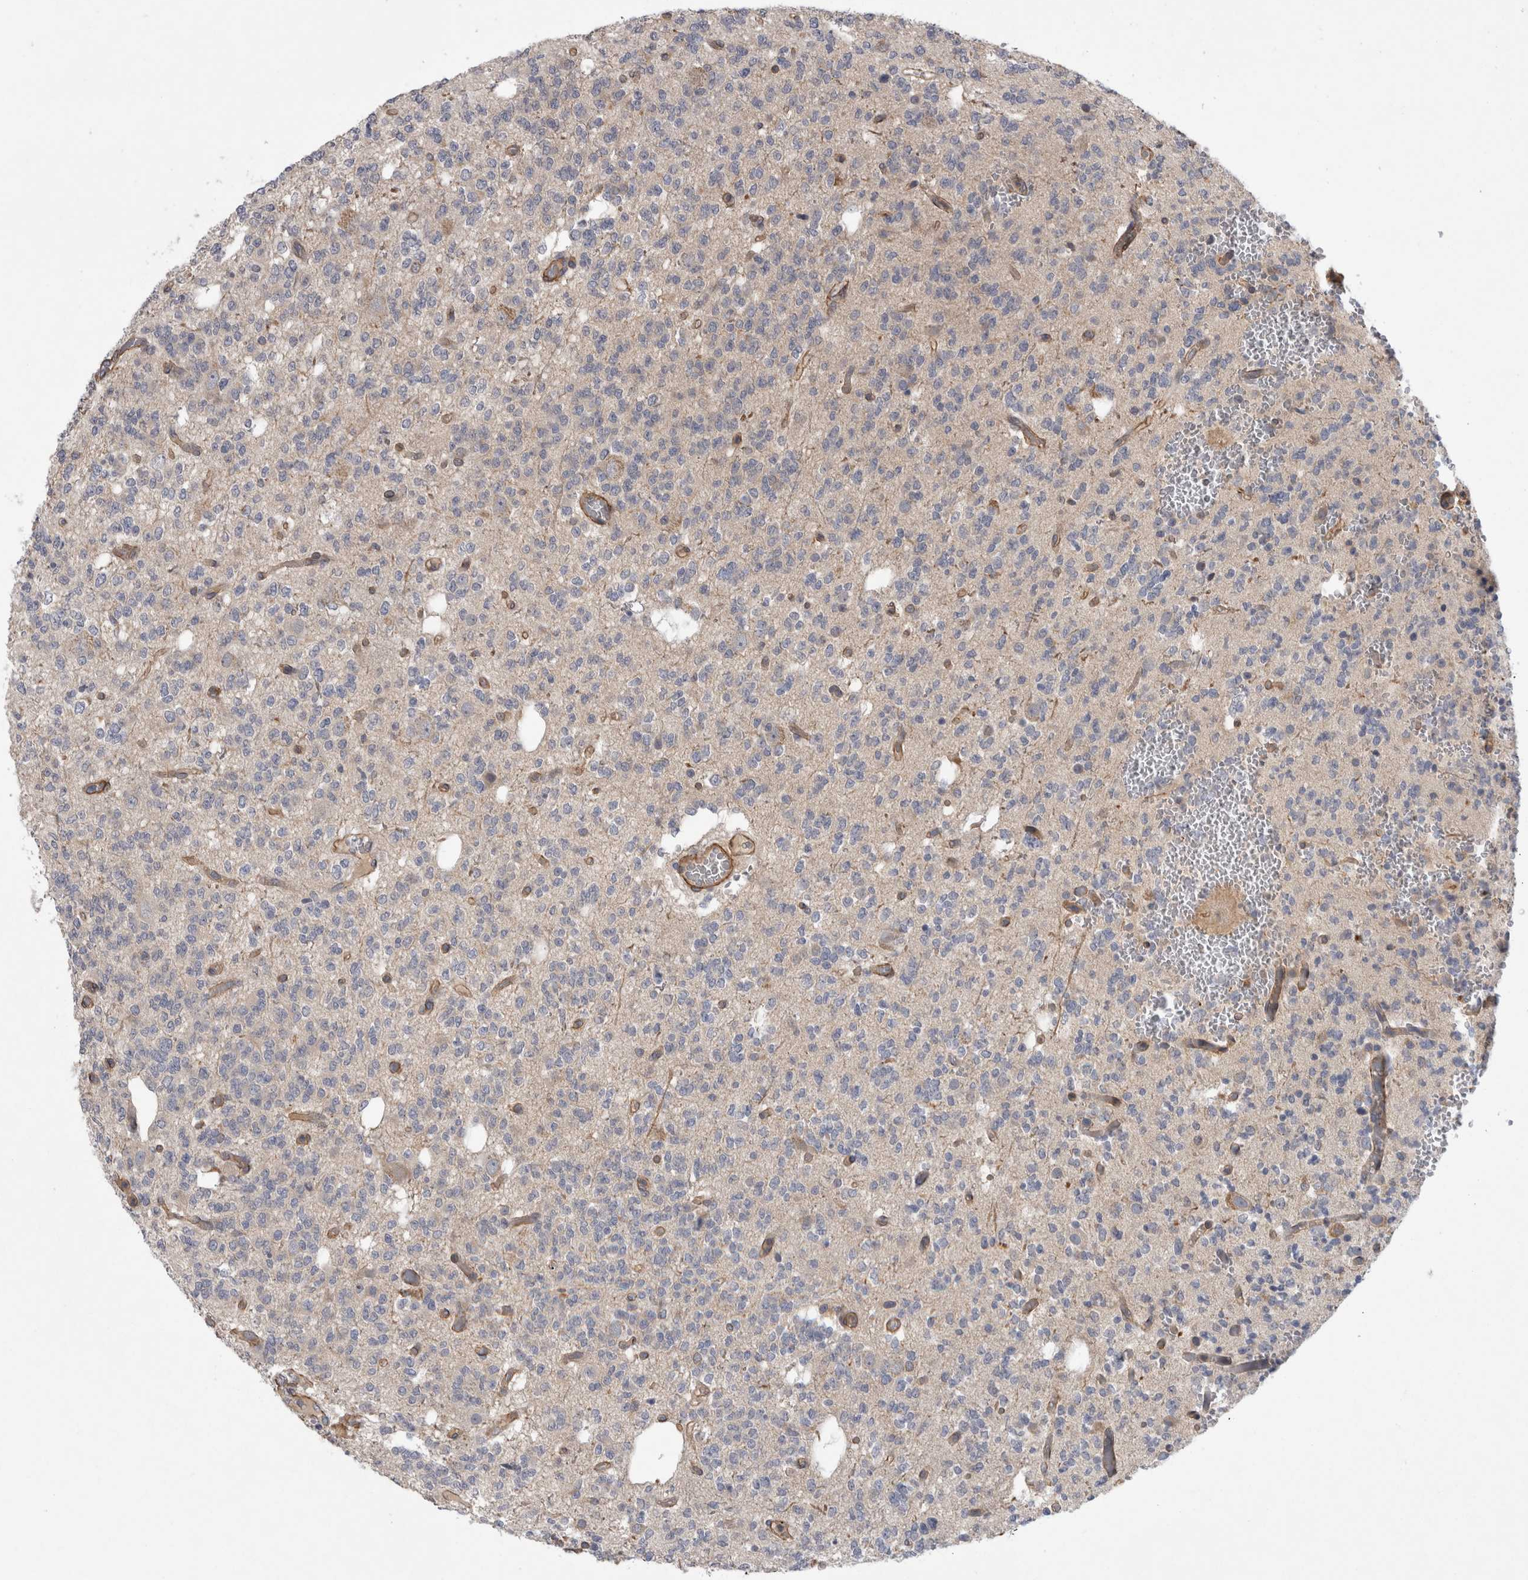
{"staining": {"intensity": "negative", "quantity": "none", "location": "none"}, "tissue": "glioma", "cell_type": "Tumor cells", "image_type": "cancer", "snomed": [{"axis": "morphology", "description": "Glioma, malignant, Low grade"}, {"axis": "topography", "description": "Brain"}], "caption": "A high-resolution histopathology image shows immunohistochemistry staining of malignant glioma (low-grade), which displays no significant expression in tumor cells.", "gene": "ANKFY1", "patient": {"sex": "male", "age": 38}}